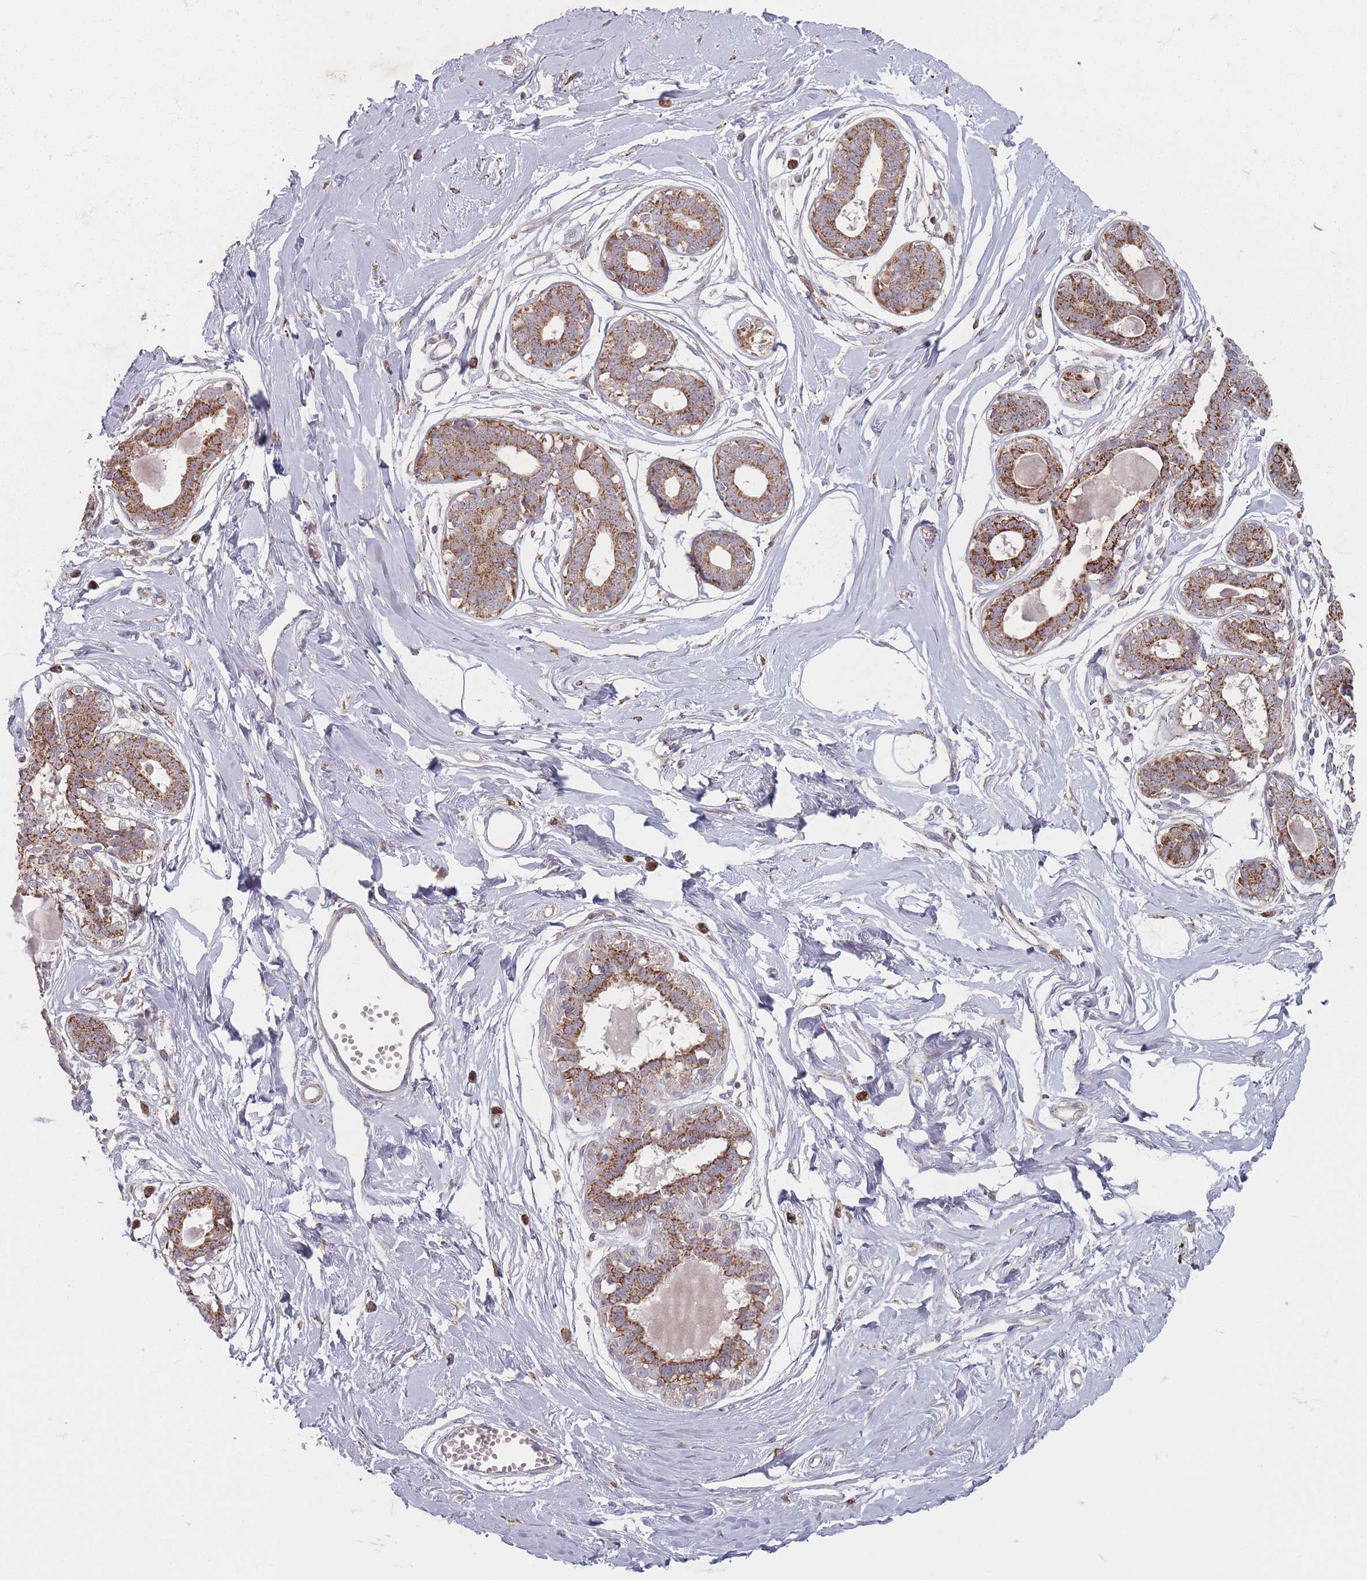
{"staining": {"intensity": "negative", "quantity": "none", "location": "none"}, "tissue": "breast", "cell_type": "Adipocytes", "image_type": "normal", "snomed": [{"axis": "morphology", "description": "Normal tissue, NOS"}, {"axis": "topography", "description": "Breast"}], "caption": "Benign breast was stained to show a protein in brown. There is no significant positivity in adipocytes.", "gene": "OR10Q1", "patient": {"sex": "female", "age": 45}}